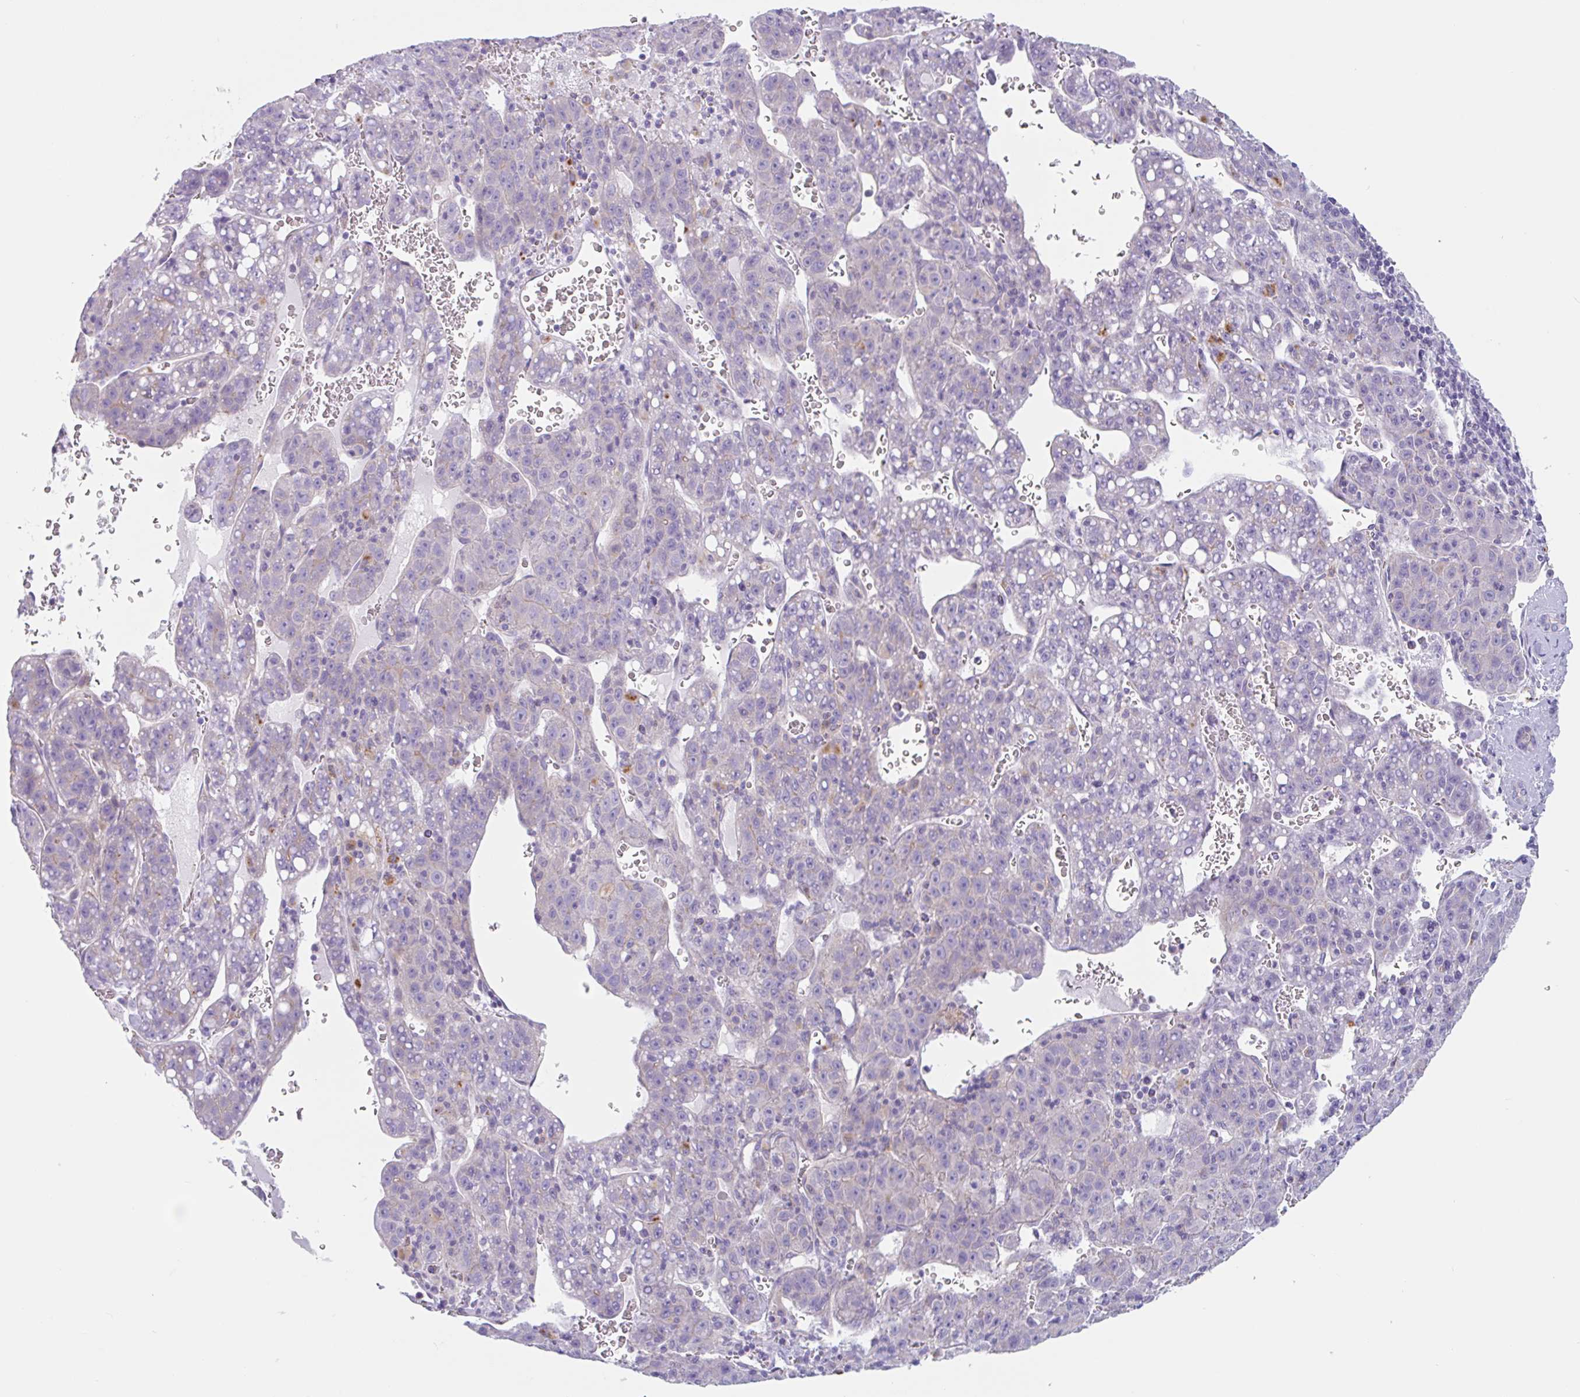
{"staining": {"intensity": "negative", "quantity": "none", "location": "none"}, "tissue": "liver cancer", "cell_type": "Tumor cells", "image_type": "cancer", "snomed": [{"axis": "morphology", "description": "Carcinoma, Hepatocellular, NOS"}, {"axis": "topography", "description": "Liver"}], "caption": "There is no significant staining in tumor cells of liver cancer (hepatocellular carcinoma).", "gene": "LENG9", "patient": {"sex": "female", "age": 53}}